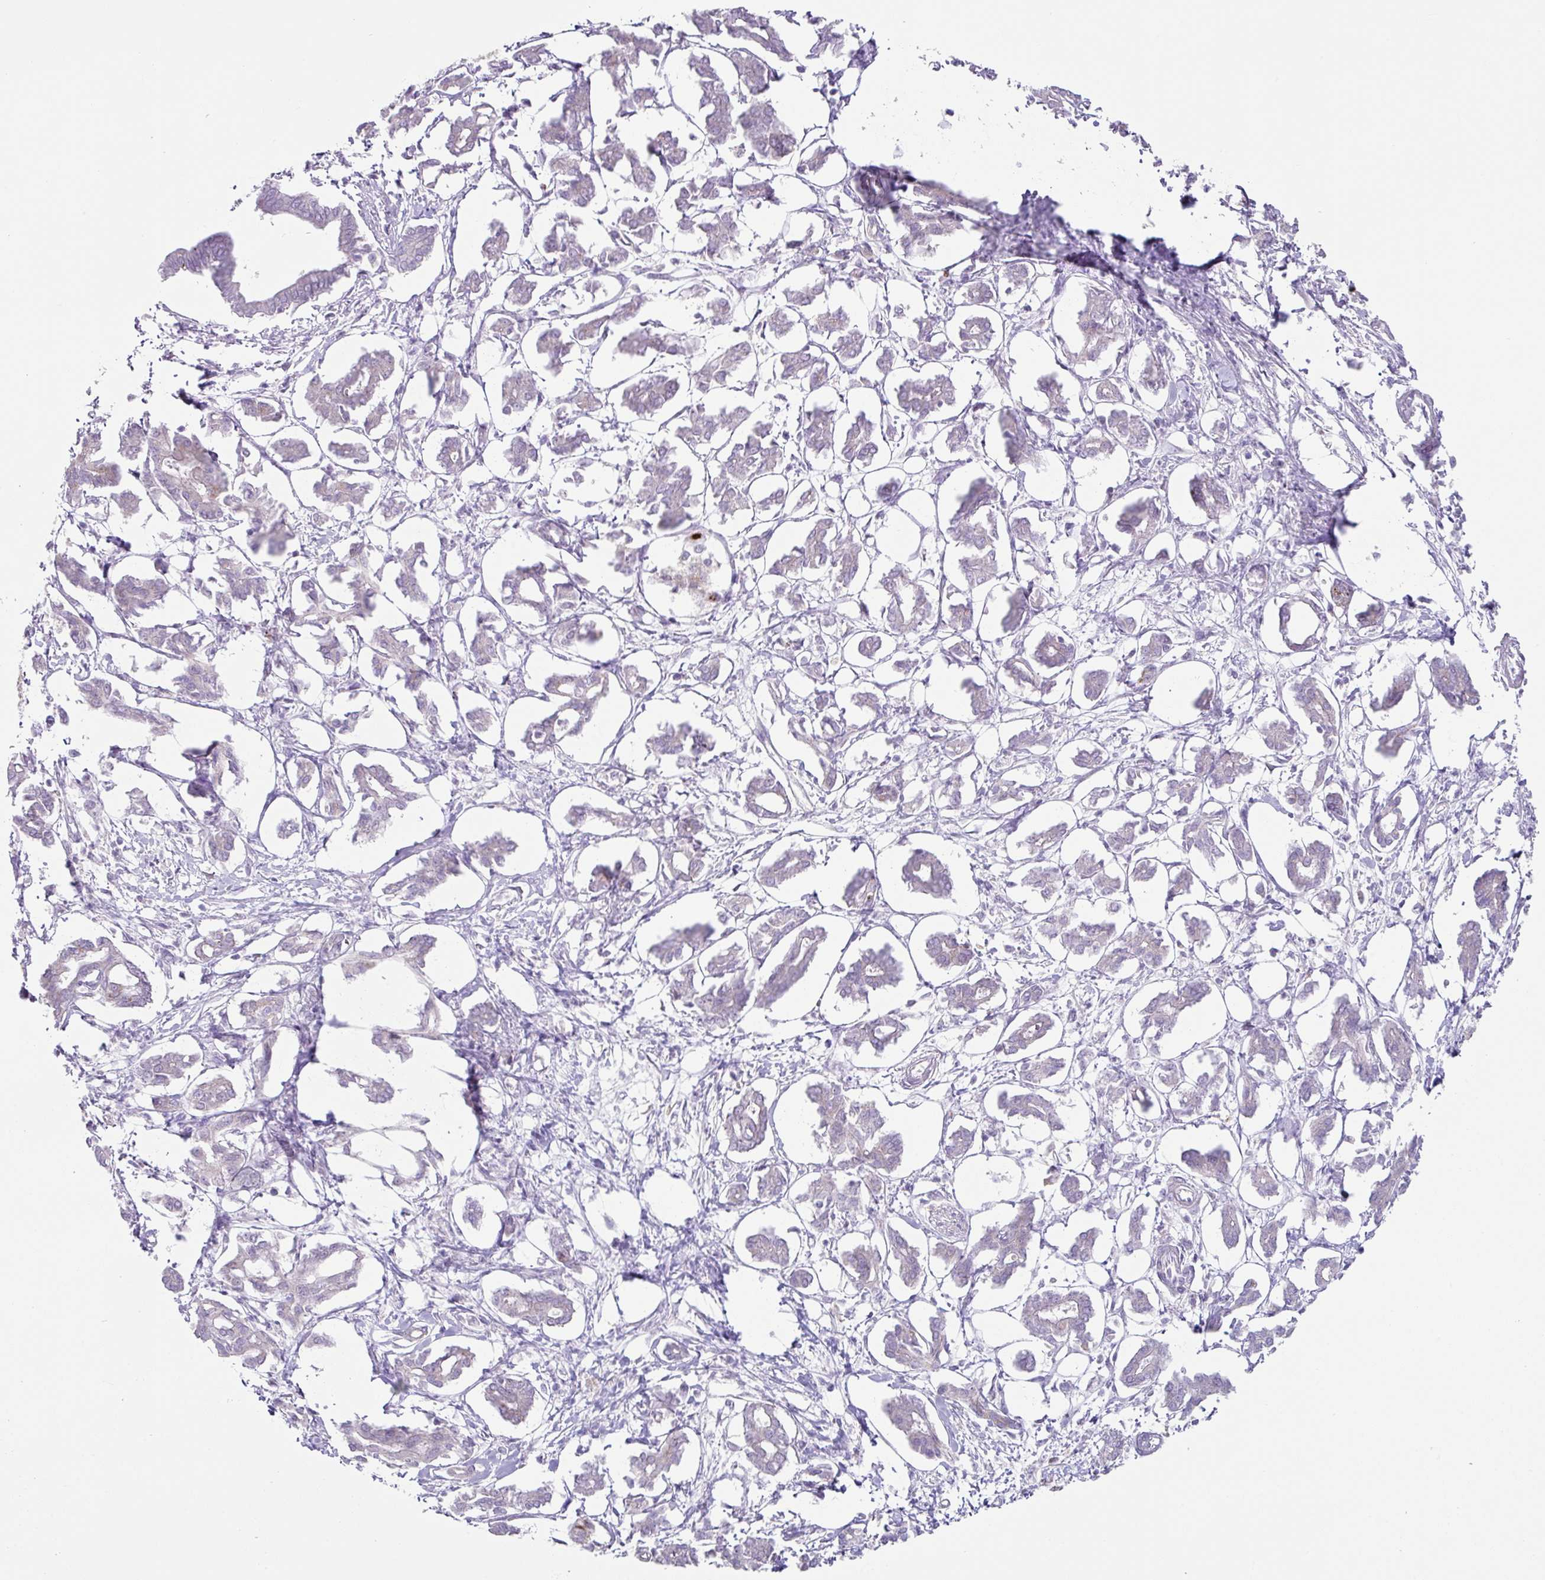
{"staining": {"intensity": "moderate", "quantity": "<25%", "location": "cytoplasmic/membranous"}, "tissue": "pancreatic cancer", "cell_type": "Tumor cells", "image_type": "cancer", "snomed": [{"axis": "morphology", "description": "Adenocarcinoma, NOS"}, {"axis": "topography", "description": "Pancreas"}], "caption": "This is an image of immunohistochemistry staining of adenocarcinoma (pancreatic), which shows moderate expression in the cytoplasmic/membranous of tumor cells.", "gene": "PLEKHH3", "patient": {"sex": "male", "age": 61}}